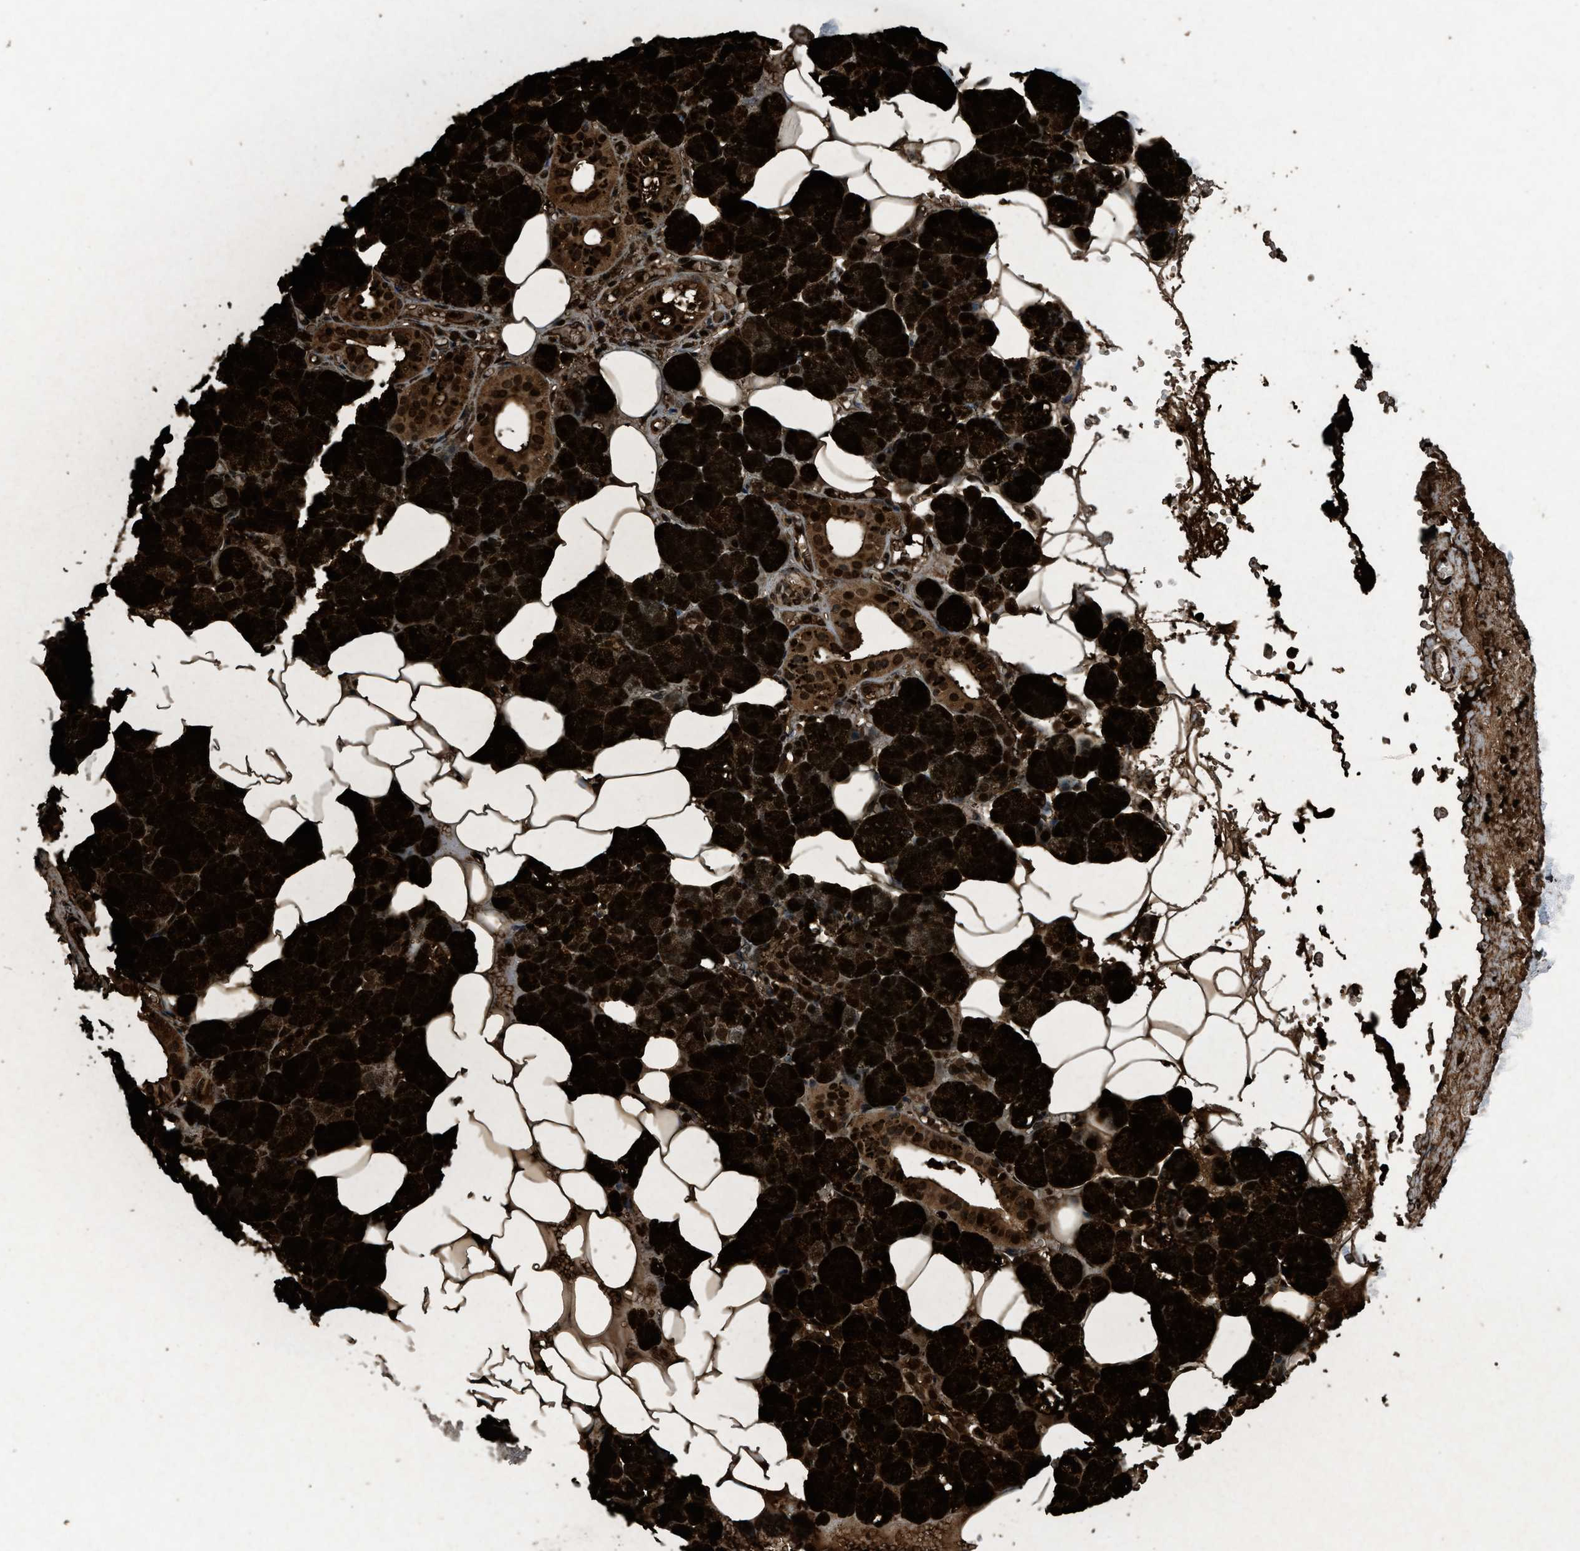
{"staining": {"intensity": "strong", "quantity": ">75%", "location": "cytoplasmic/membranous,nuclear"}, "tissue": "salivary gland", "cell_type": "Glandular cells", "image_type": "normal", "snomed": [{"axis": "morphology", "description": "Normal tissue, NOS"}, {"axis": "topography", "description": "Salivary gland"}], "caption": "Salivary gland was stained to show a protein in brown. There is high levels of strong cytoplasmic/membranous,nuclear positivity in about >75% of glandular cells. The protein of interest is stained brown, and the nuclei are stained in blue (DAB (3,3'-diaminobenzidine) IHC with brightfield microscopy, high magnification).", "gene": "PHLDA1", "patient": {"sex": "male", "age": 62}}